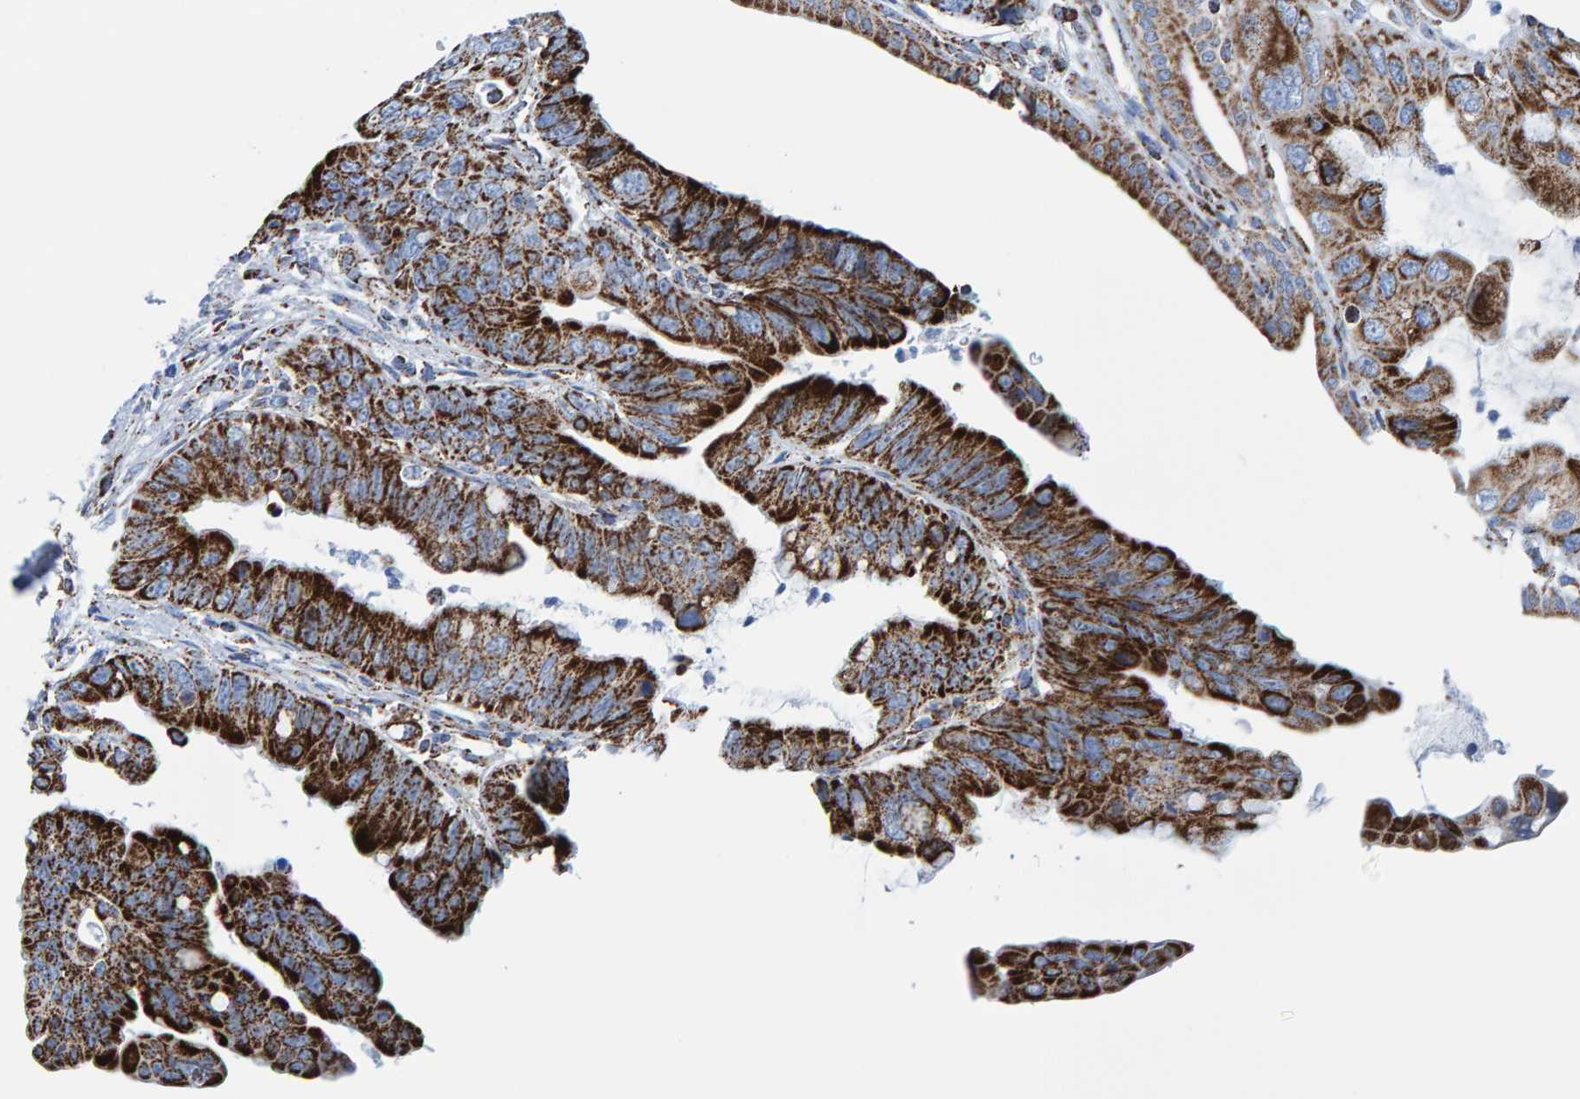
{"staining": {"intensity": "strong", "quantity": ">75%", "location": "cytoplasmic/membranous"}, "tissue": "pancreatic cancer", "cell_type": "Tumor cells", "image_type": "cancer", "snomed": [{"axis": "morphology", "description": "Adenocarcinoma, NOS"}, {"axis": "topography", "description": "Pancreas"}], "caption": "A brown stain shows strong cytoplasmic/membranous expression of a protein in human pancreatic cancer (adenocarcinoma) tumor cells.", "gene": "ENSG00000262660", "patient": {"sex": "female", "age": 72}}